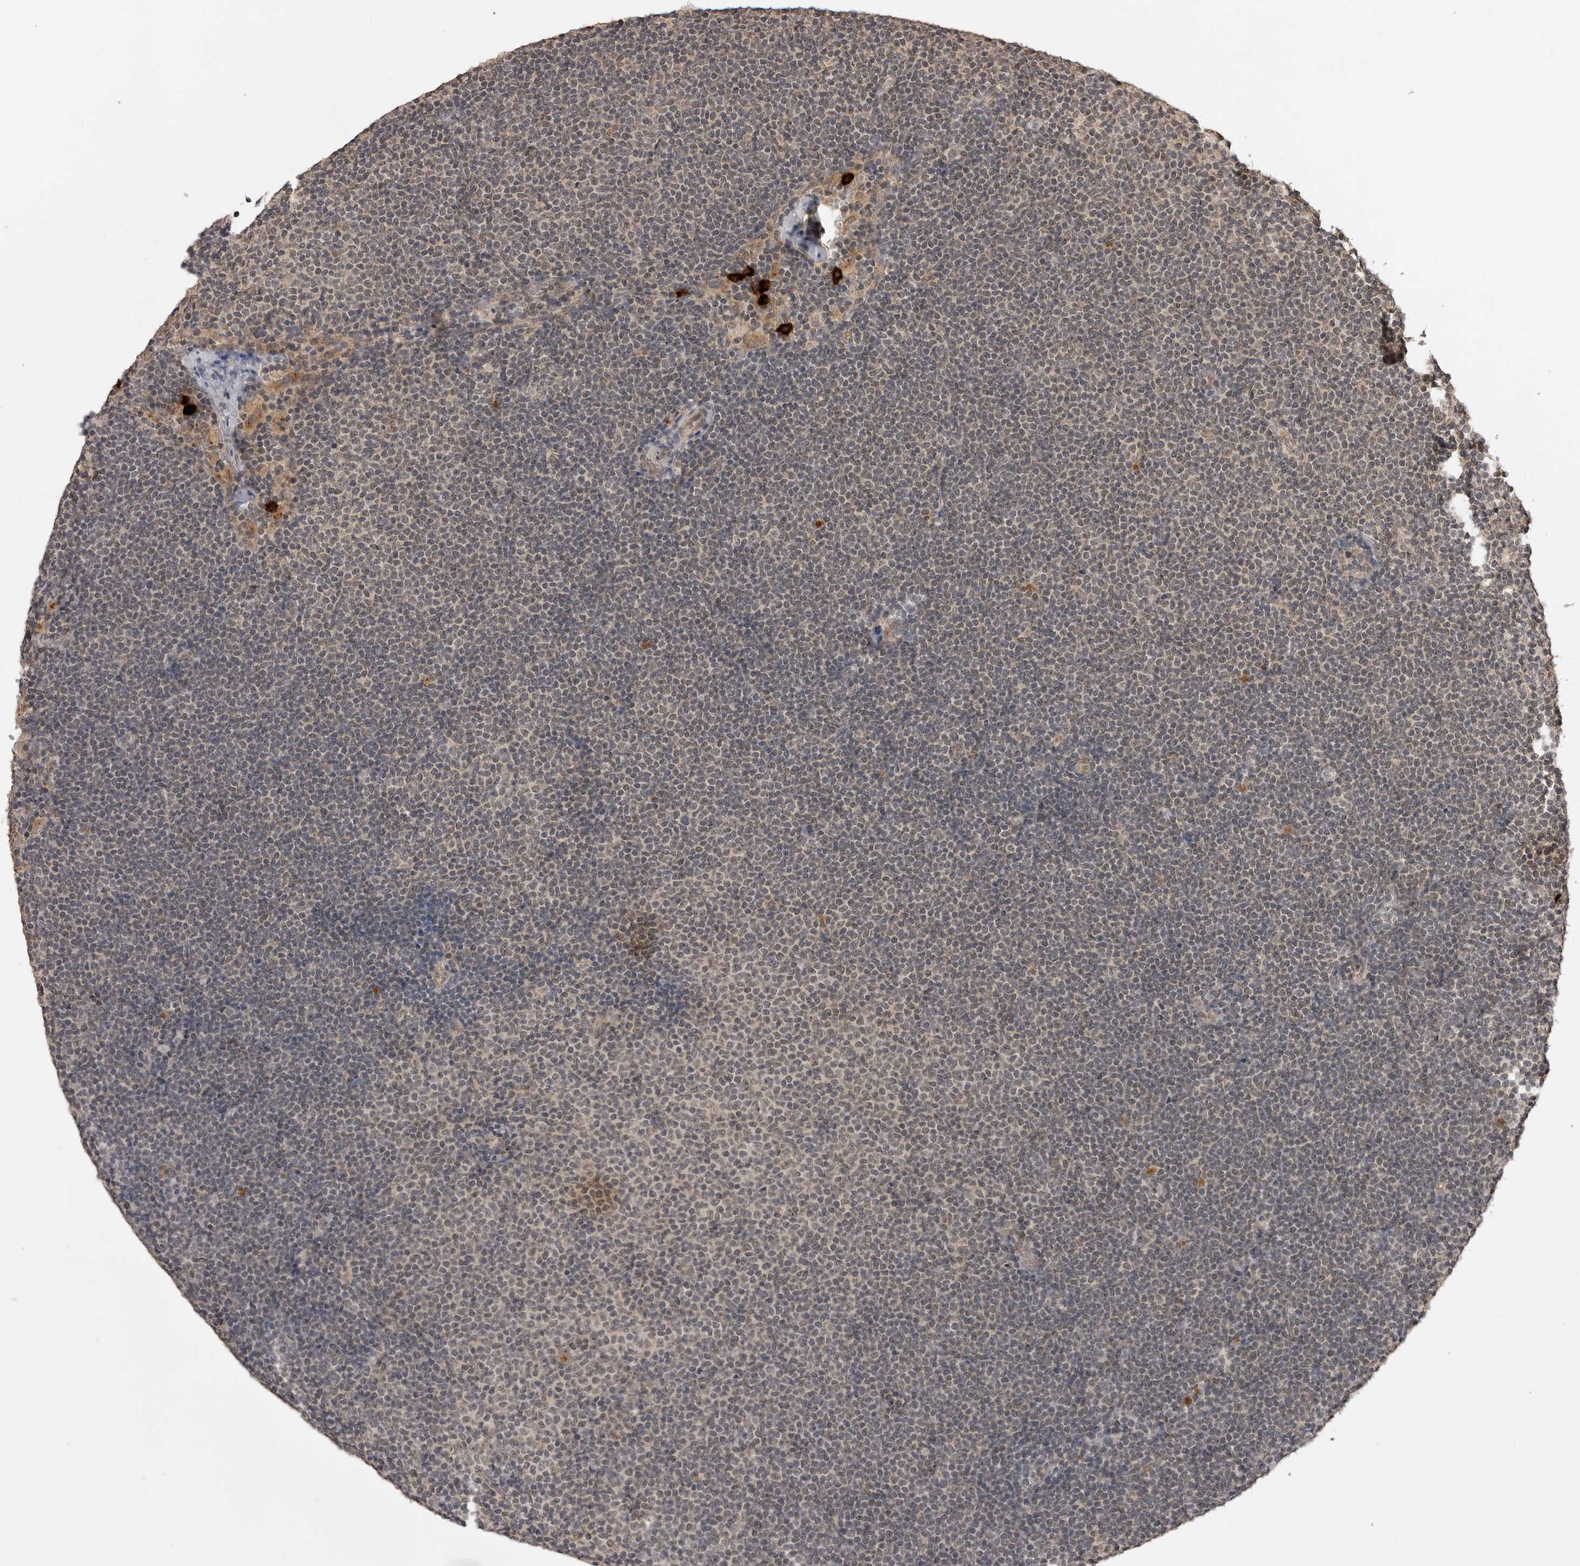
{"staining": {"intensity": "weak", "quantity": "<25%", "location": "nuclear"}, "tissue": "lymphoma", "cell_type": "Tumor cells", "image_type": "cancer", "snomed": [{"axis": "morphology", "description": "Malignant lymphoma, non-Hodgkin's type, Low grade"}, {"axis": "topography", "description": "Lymph node"}], "caption": "Immunohistochemistry of human malignant lymphoma, non-Hodgkin's type (low-grade) displays no expression in tumor cells.", "gene": "IL24", "patient": {"sex": "female", "age": 53}}